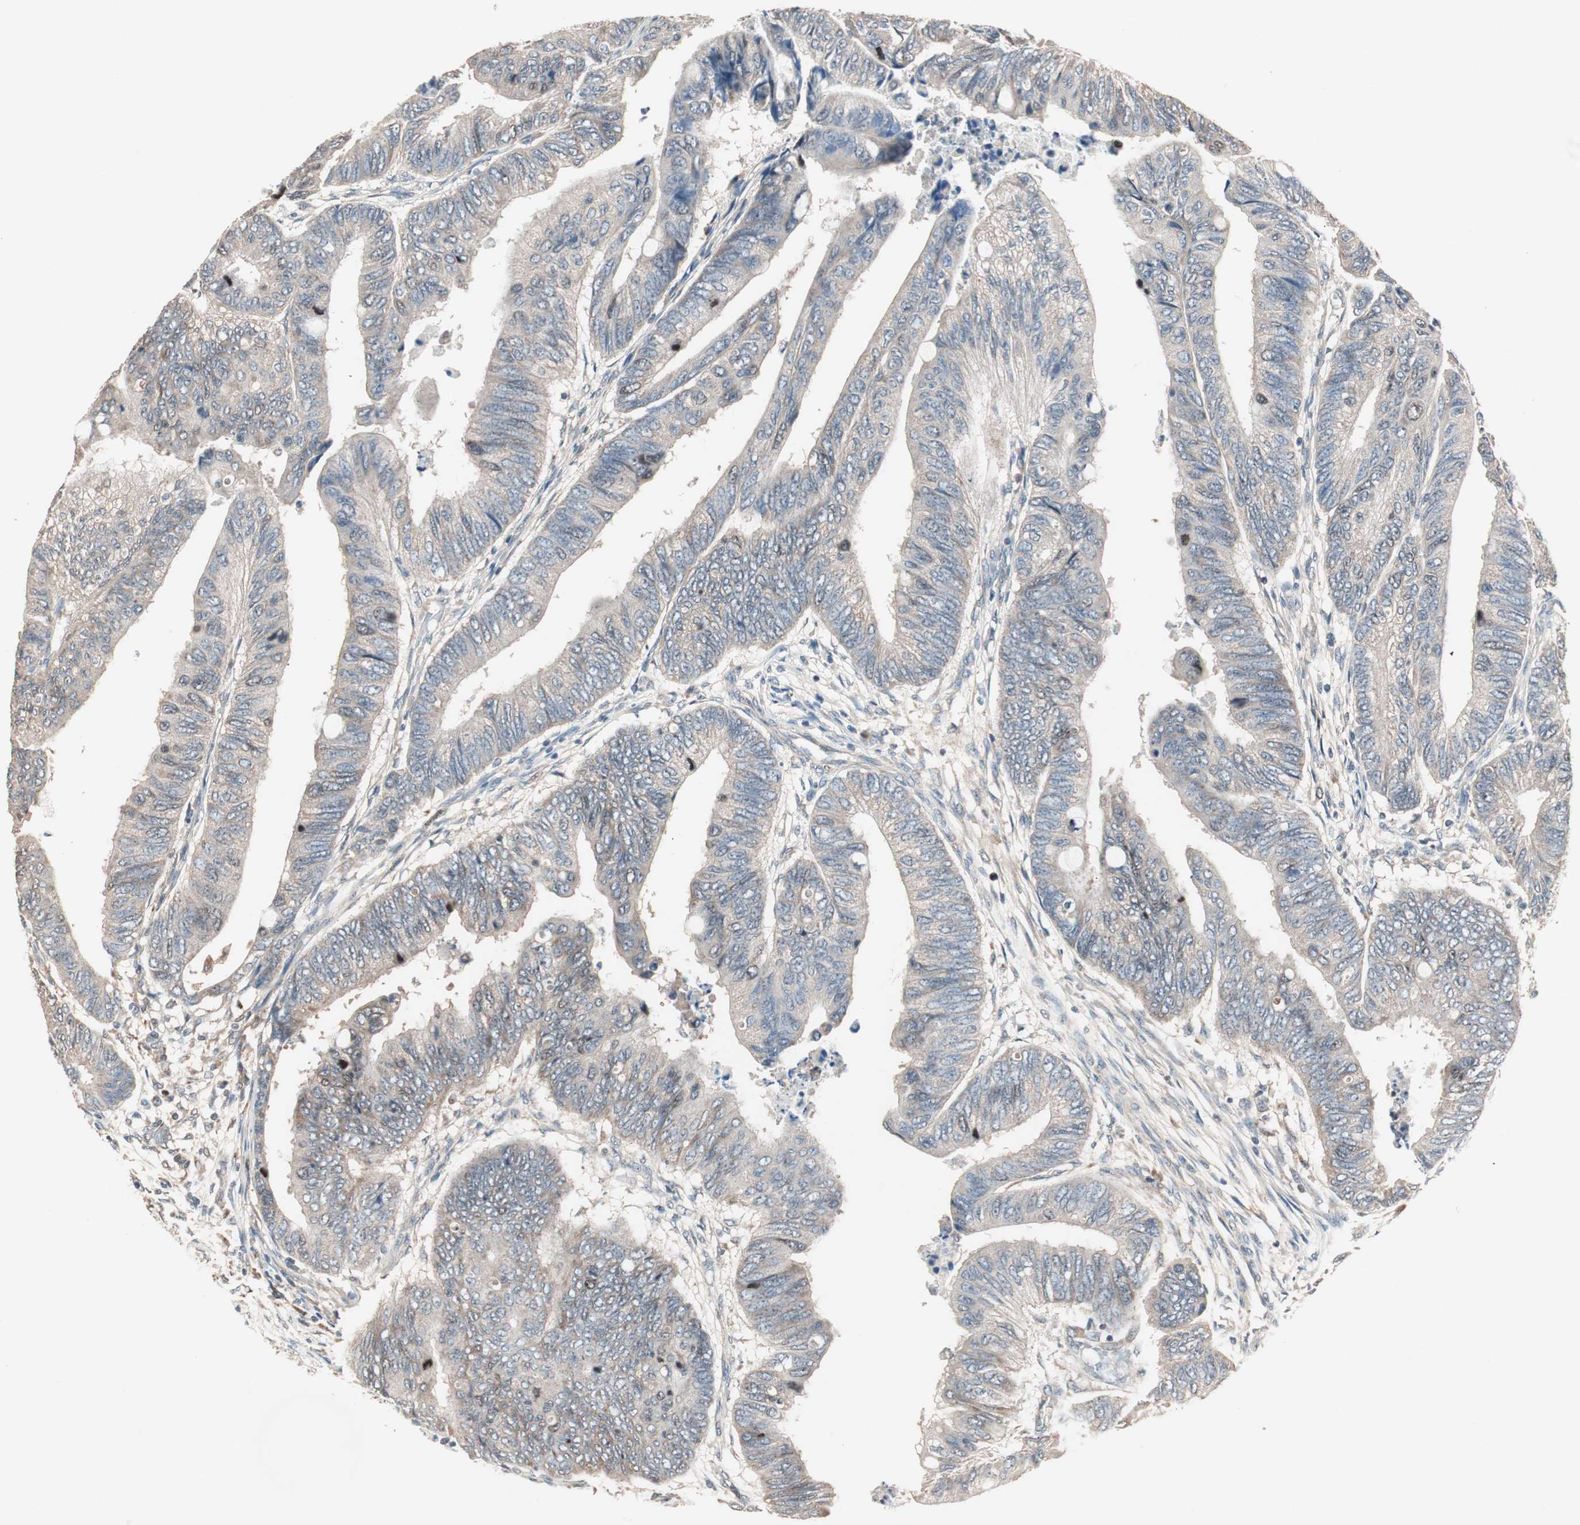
{"staining": {"intensity": "weak", "quantity": ">75%", "location": "cytoplasmic/membranous"}, "tissue": "colorectal cancer", "cell_type": "Tumor cells", "image_type": "cancer", "snomed": [{"axis": "morphology", "description": "Normal tissue, NOS"}, {"axis": "morphology", "description": "Adenocarcinoma, NOS"}, {"axis": "topography", "description": "Rectum"}, {"axis": "topography", "description": "Peripheral nerve tissue"}], "caption": "Protein staining by immunohistochemistry (IHC) shows weak cytoplasmic/membranous expression in approximately >75% of tumor cells in colorectal adenocarcinoma. The staining is performed using DAB (3,3'-diaminobenzidine) brown chromogen to label protein expression. The nuclei are counter-stained blue using hematoxylin.", "gene": "NFRKB", "patient": {"sex": "male", "age": 92}}